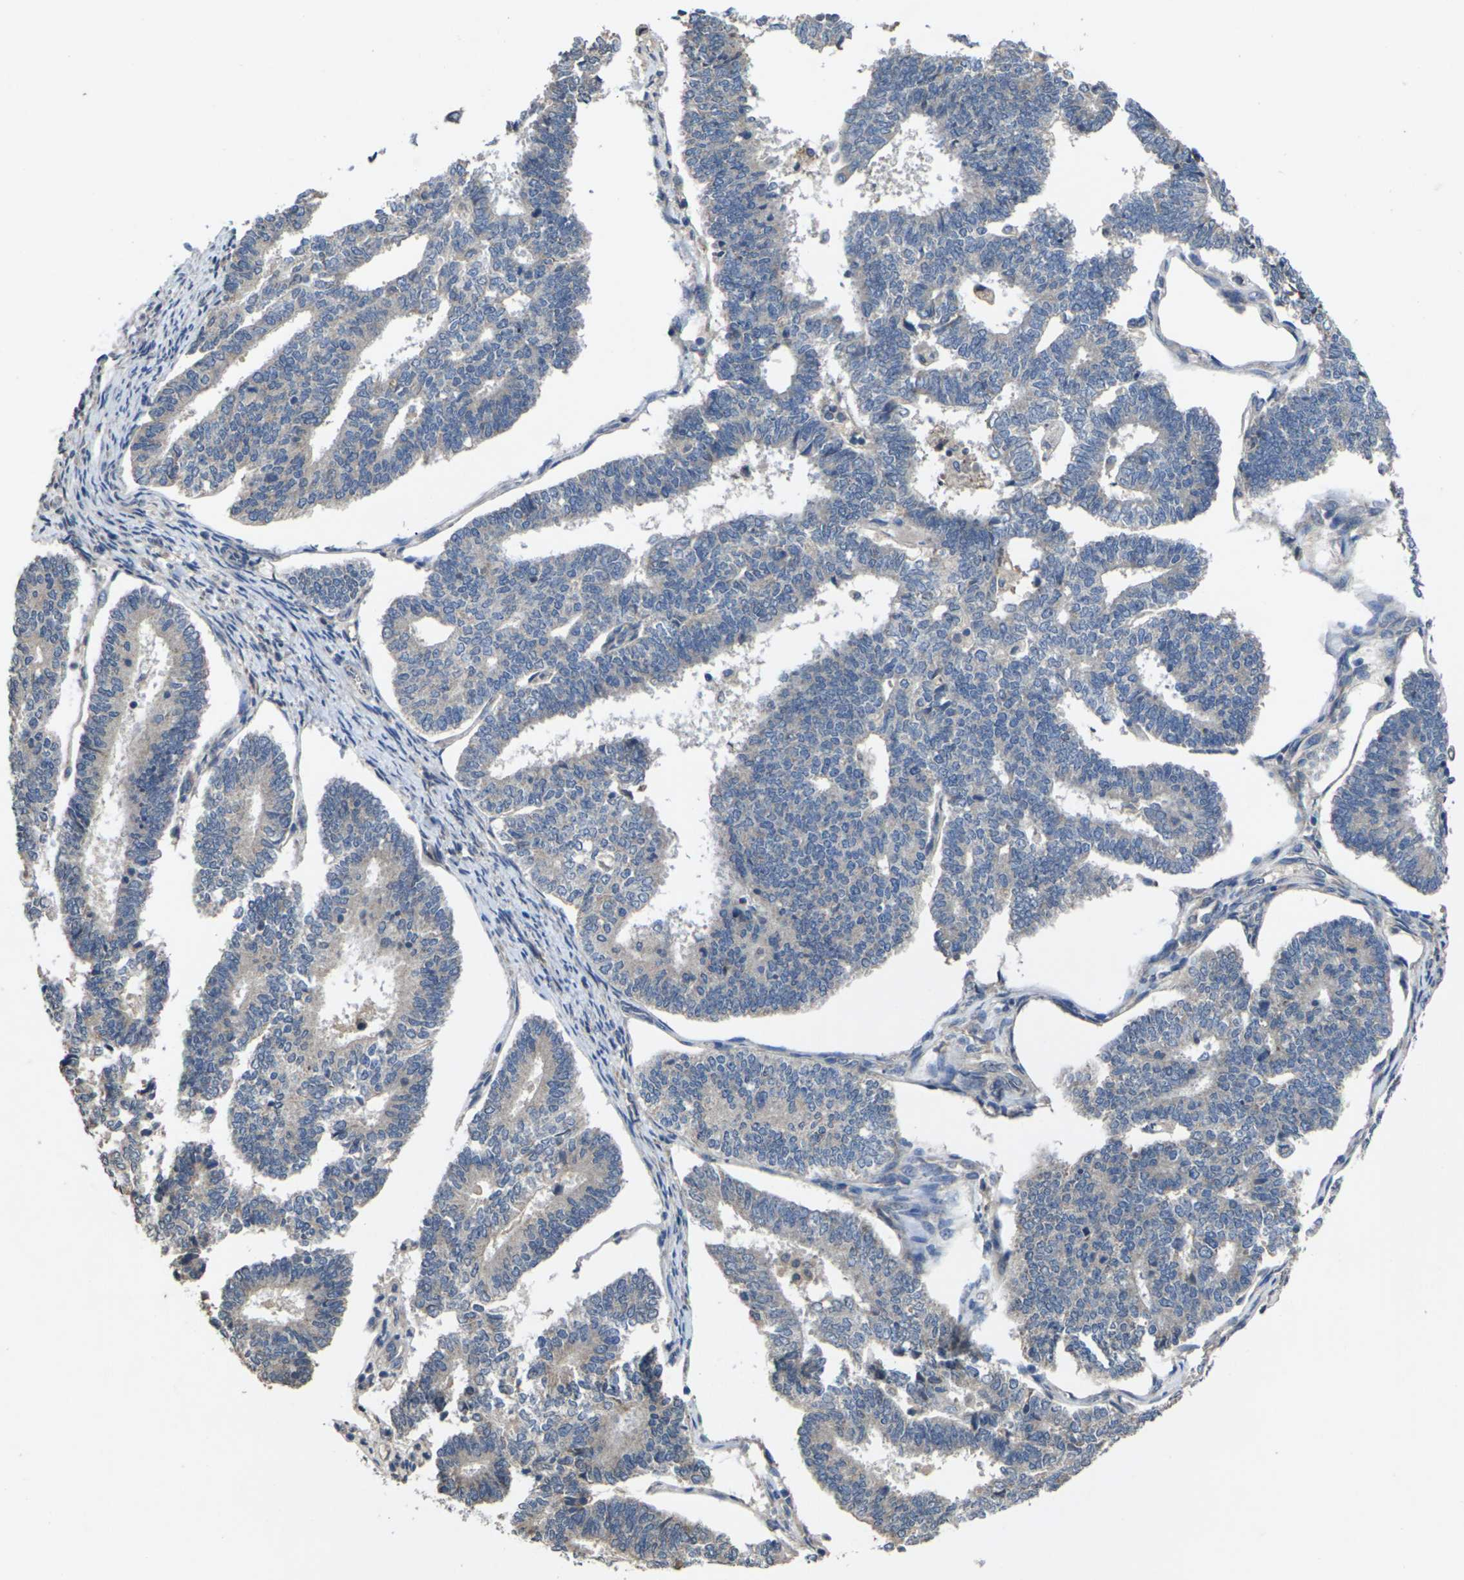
{"staining": {"intensity": "negative", "quantity": "none", "location": "none"}, "tissue": "endometrial cancer", "cell_type": "Tumor cells", "image_type": "cancer", "snomed": [{"axis": "morphology", "description": "Adenocarcinoma, NOS"}, {"axis": "topography", "description": "Endometrium"}], "caption": "Immunohistochemistry (IHC) of human endometrial adenocarcinoma displays no positivity in tumor cells.", "gene": "SLC2A2", "patient": {"sex": "female", "age": 70}}